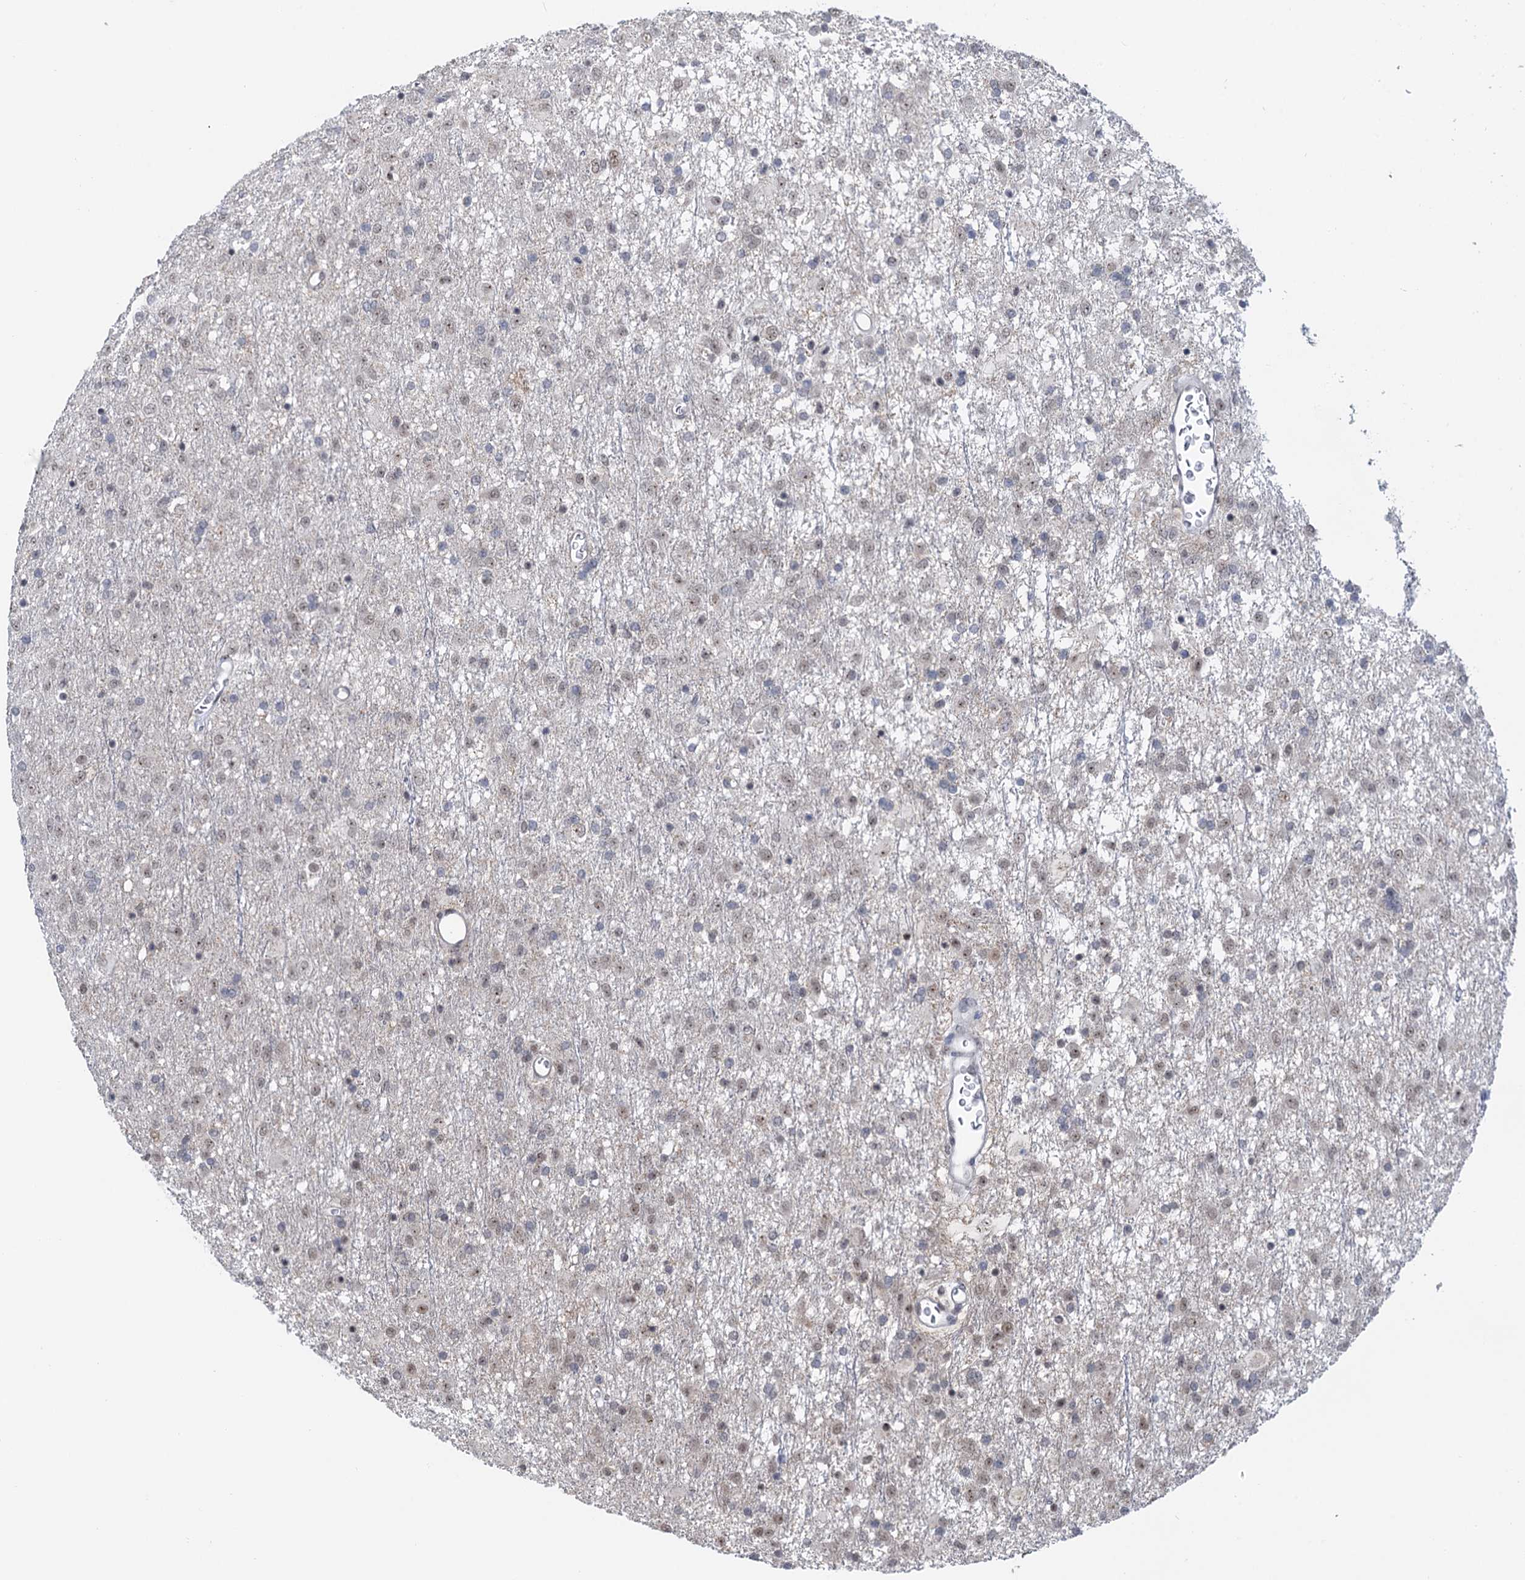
{"staining": {"intensity": "weak", "quantity": "25%-75%", "location": "nuclear"}, "tissue": "glioma", "cell_type": "Tumor cells", "image_type": "cancer", "snomed": [{"axis": "morphology", "description": "Glioma, malignant, Low grade"}, {"axis": "topography", "description": "Brain"}], "caption": "Immunohistochemistry (DAB (3,3'-diaminobenzidine)) staining of human malignant glioma (low-grade) displays weak nuclear protein staining in approximately 25%-75% of tumor cells. (DAB (3,3'-diaminobenzidine) = brown stain, brightfield microscopy at high magnification).", "gene": "NAT10", "patient": {"sex": "male", "age": 65}}